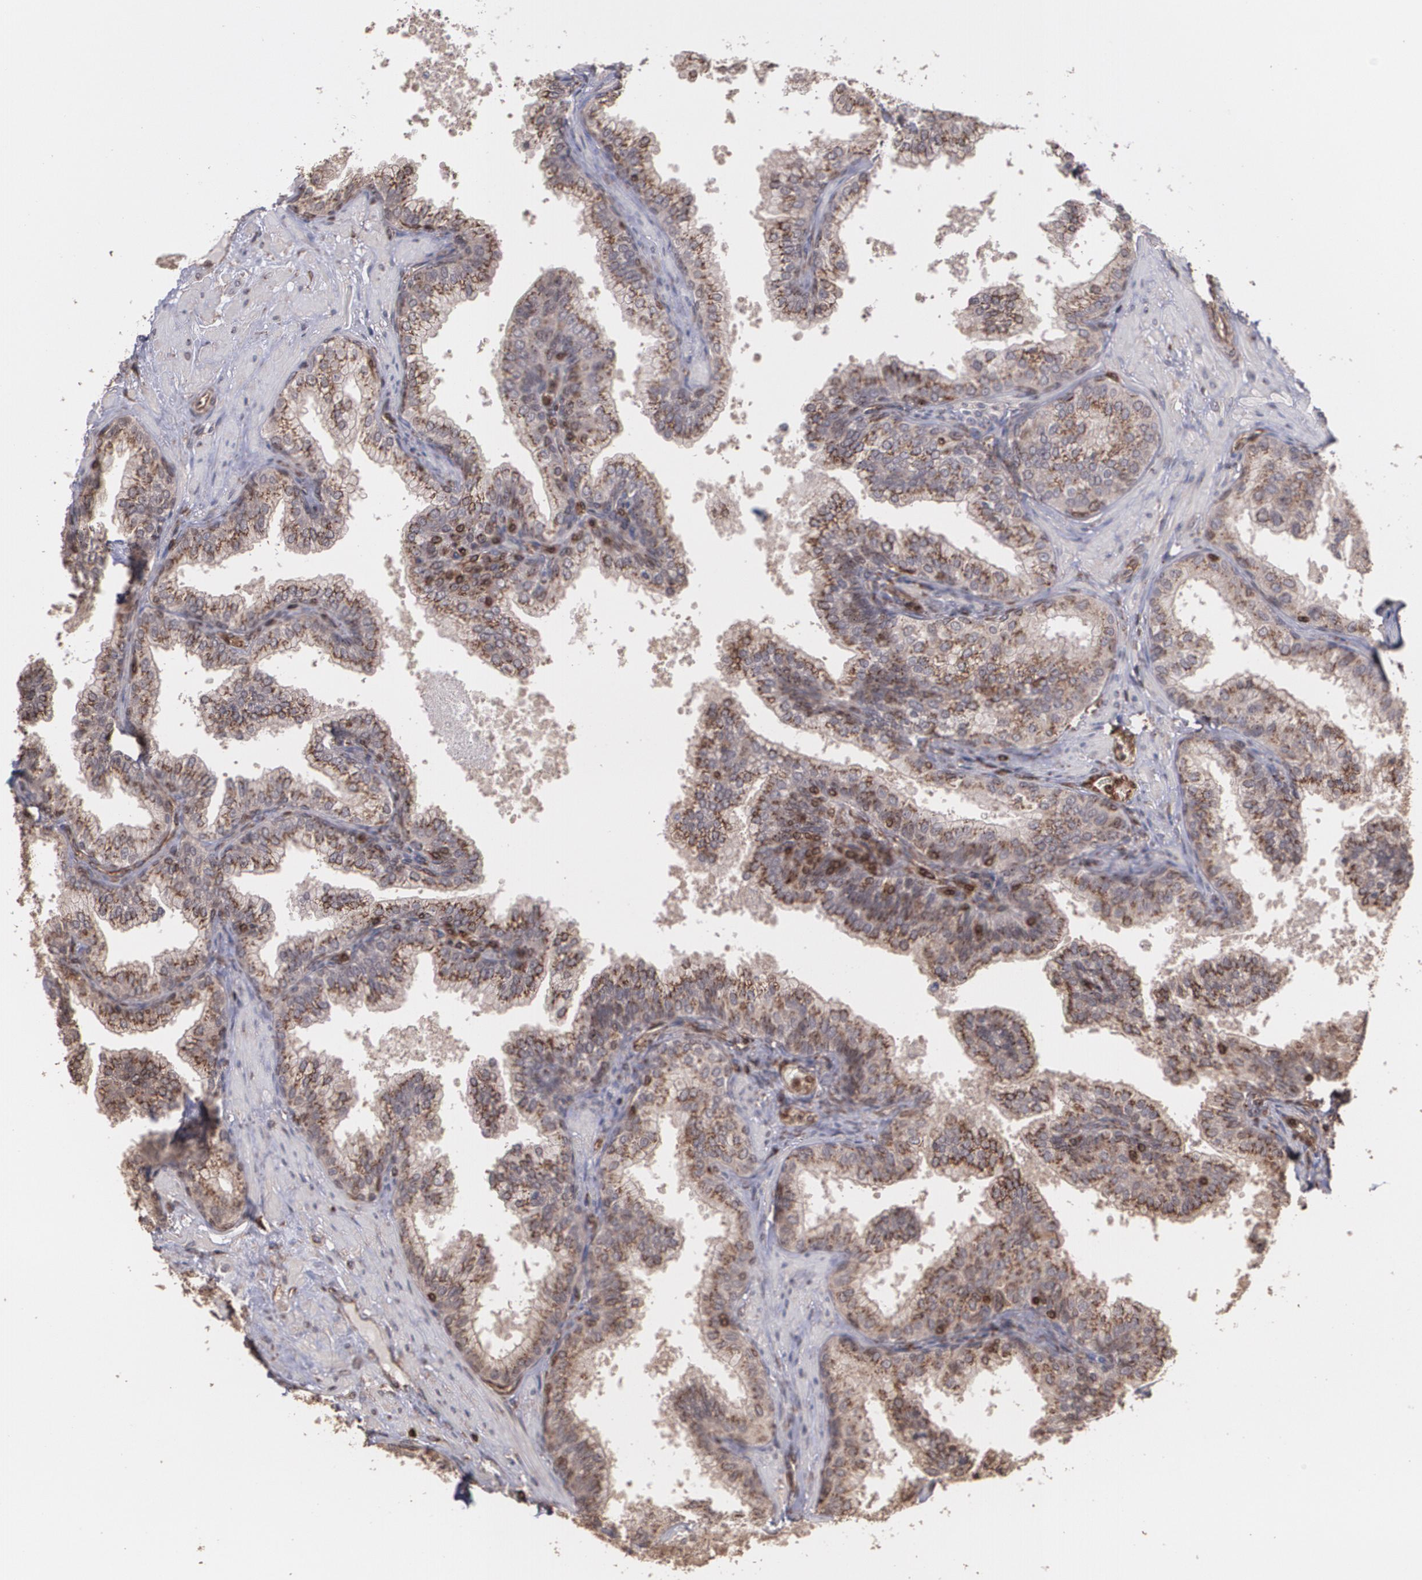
{"staining": {"intensity": "moderate", "quantity": ">75%", "location": "cytoplasmic/membranous"}, "tissue": "prostate", "cell_type": "Glandular cells", "image_type": "normal", "snomed": [{"axis": "morphology", "description": "Normal tissue, NOS"}, {"axis": "topography", "description": "Prostate"}], "caption": "Protein staining of normal prostate displays moderate cytoplasmic/membranous staining in approximately >75% of glandular cells. (DAB (3,3'-diaminobenzidine) IHC, brown staining for protein, blue staining for nuclei).", "gene": "TRIP11", "patient": {"sex": "male", "age": 60}}